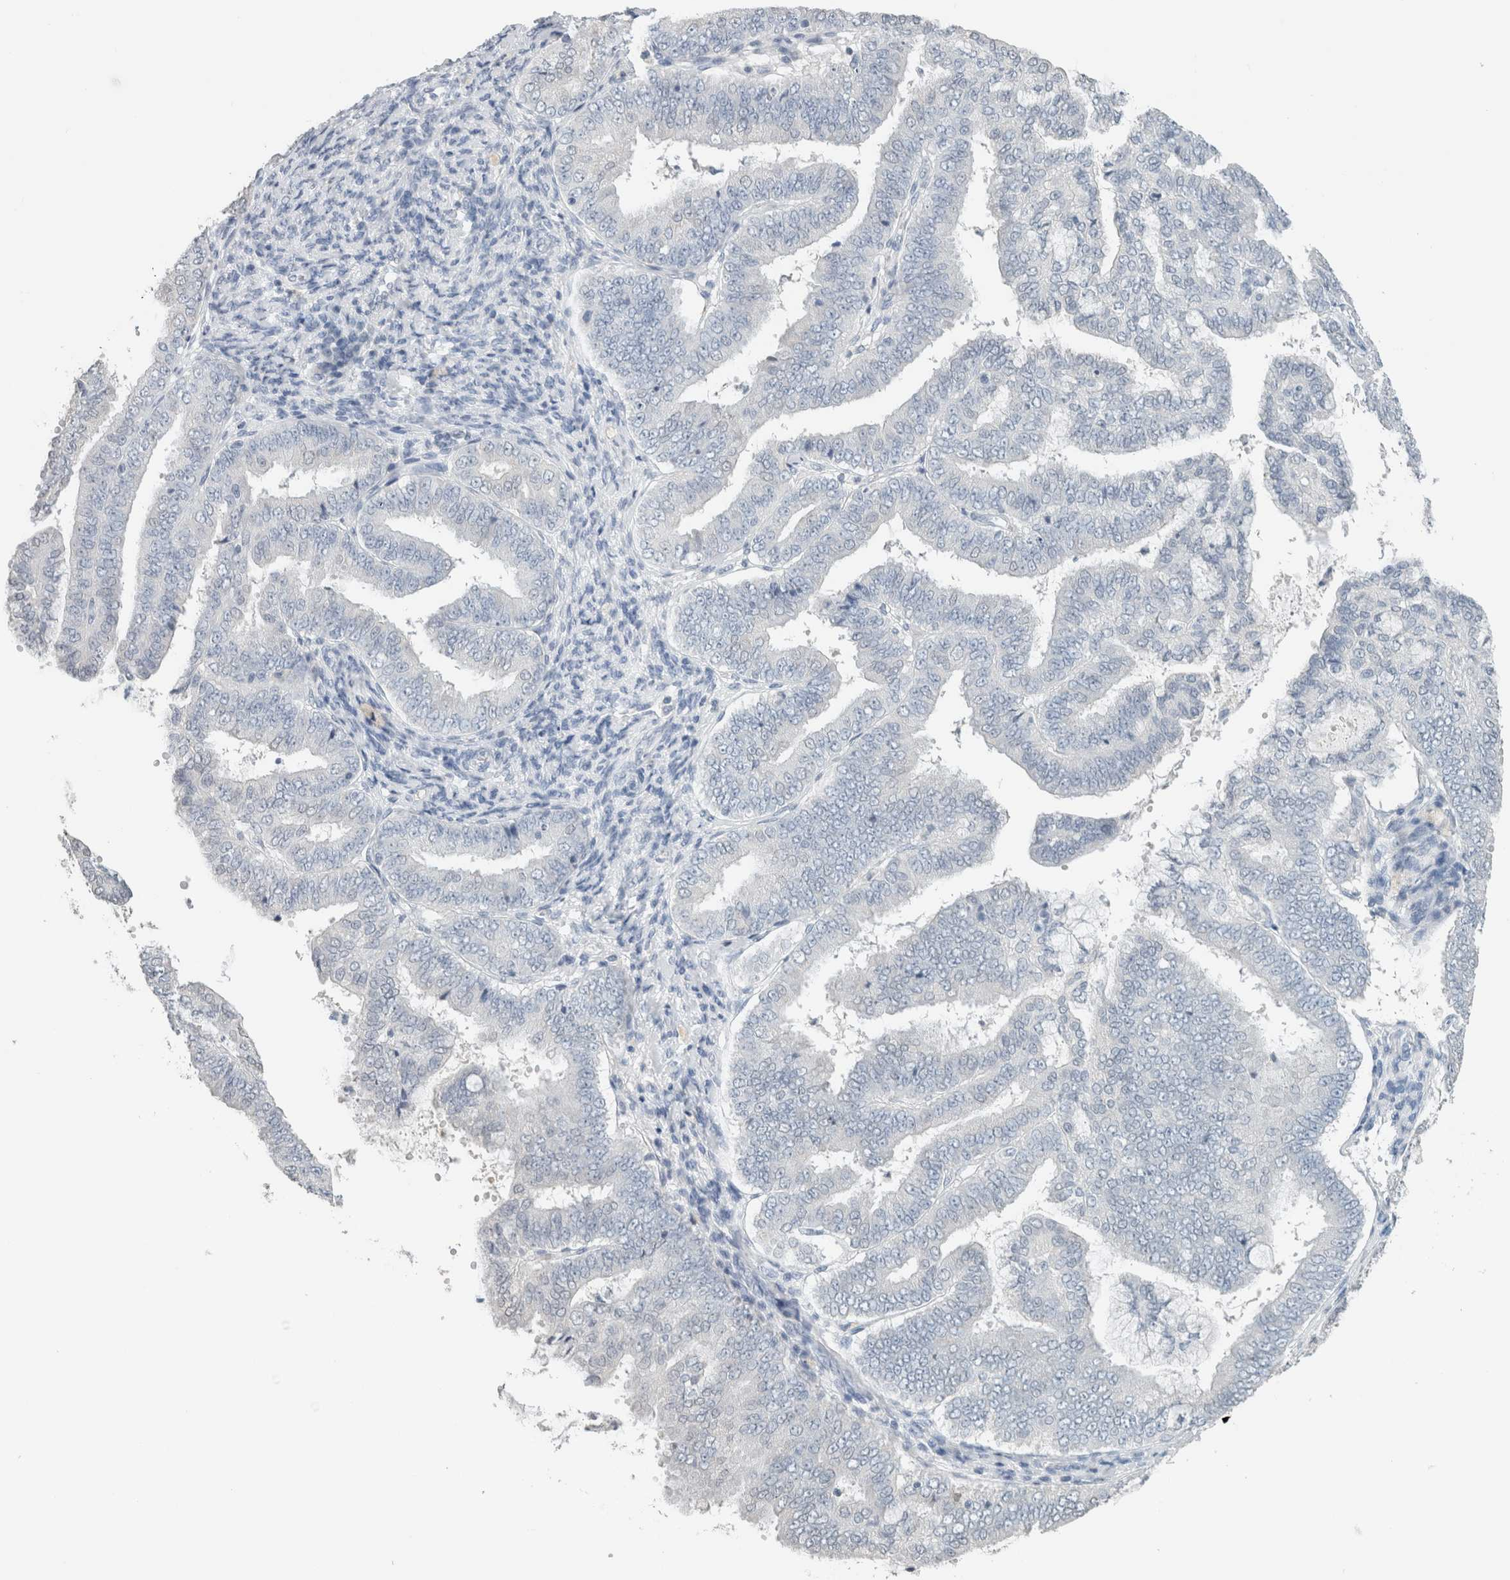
{"staining": {"intensity": "negative", "quantity": "none", "location": "none"}, "tissue": "endometrial cancer", "cell_type": "Tumor cells", "image_type": "cancer", "snomed": [{"axis": "morphology", "description": "Adenocarcinoma, NOS"}, {"axis": "topography", "description": "Endometrium"}], "caption": "High power microscopy histopathology image of an immunohistochemistry histopathology image of endometrial adenocarcinoma, revealing no significant positivity in tumor cells.", "gene": "CRAT", "patient": {"sex": "female", "age": 63}}